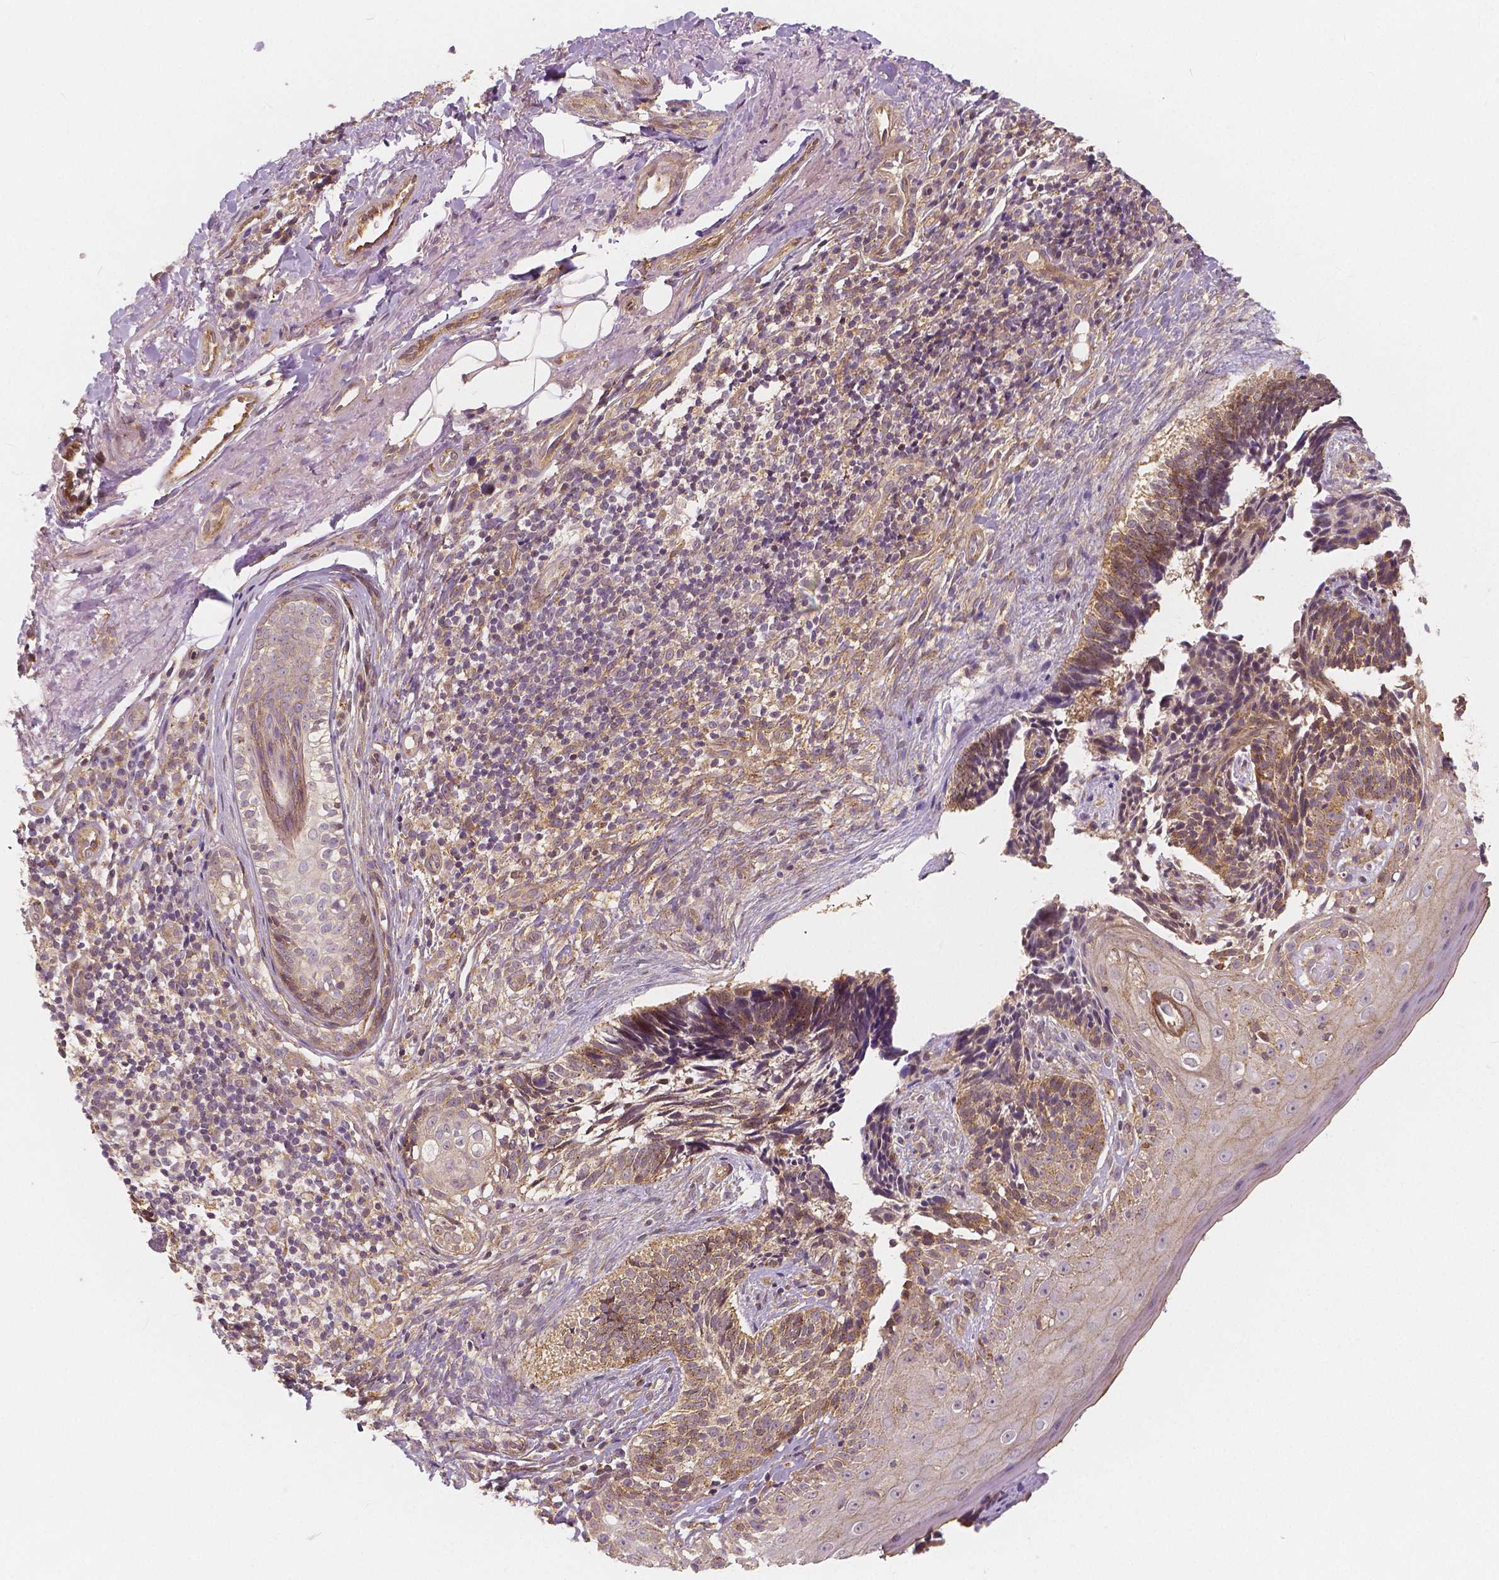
{"staining": {"intensity": "weak", "quantity": ">75%", "location": "cytoplasmic/membranous"}, "tissue": "skin cancer", "cell_type": "Tumor cells", "image_type": "cancer", "snomed": [{"axis": "morphology", "description": "Normal tissue, NOS"}, {"axis": "morphology", "description": "Basal cell carcinoma"}, {"axis": "topography", "description": "Skin"}], "caption": "Immunohistochemical staining of skin cancer (basal cell carcinoma) reveals low levels of weak cytoplasmic/membranous positivity in approximately >75% of tumor cells.", "gene": "SNX12", "patient": {"sex": "male", "age": 68}}